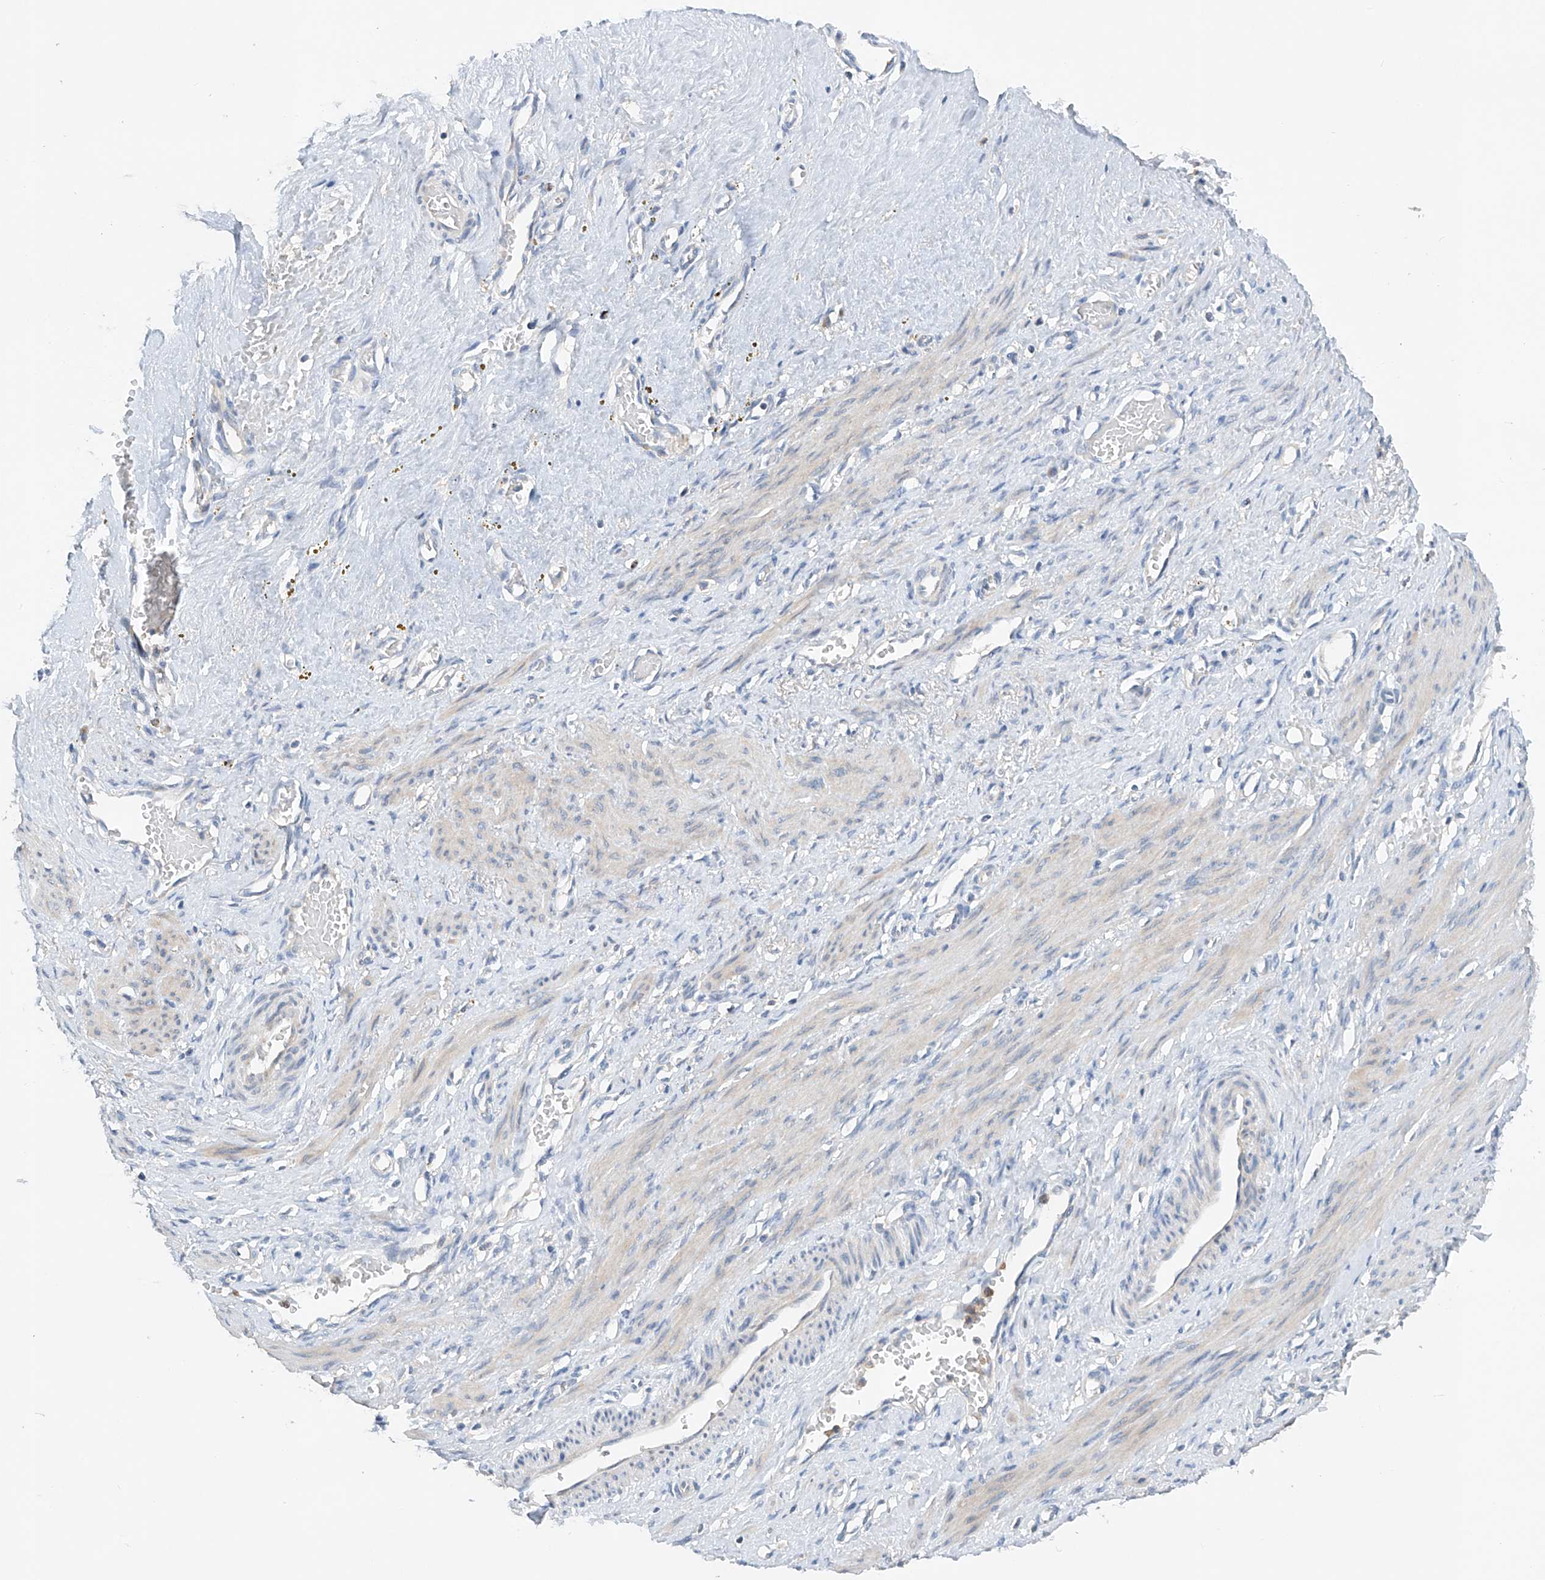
{"staining": {"intensity": "weak", "quantity": "<25%", "location": "cytoplasmic/membranous"}, "tissue": "smooth muscle", "cell_type": "Smooth muscle cells", "image_type": "normal", "snomed": [{"axis": "morphology", "description": "Normal tissue, NOS"}, {"axis": "topography", "description": "Endometrium"}], "caption": "High magnification brightfield microscopy of benign smooth muscle stained with DAB (3,3'-diaminobenzidine) (brown) and counterstained with hematoxylin (blue): smooth muscle cells show no significant staining. Nuclei are stained in blue.", "gene": "GPC4", "patient": {"sex": "female", "age": 33}}